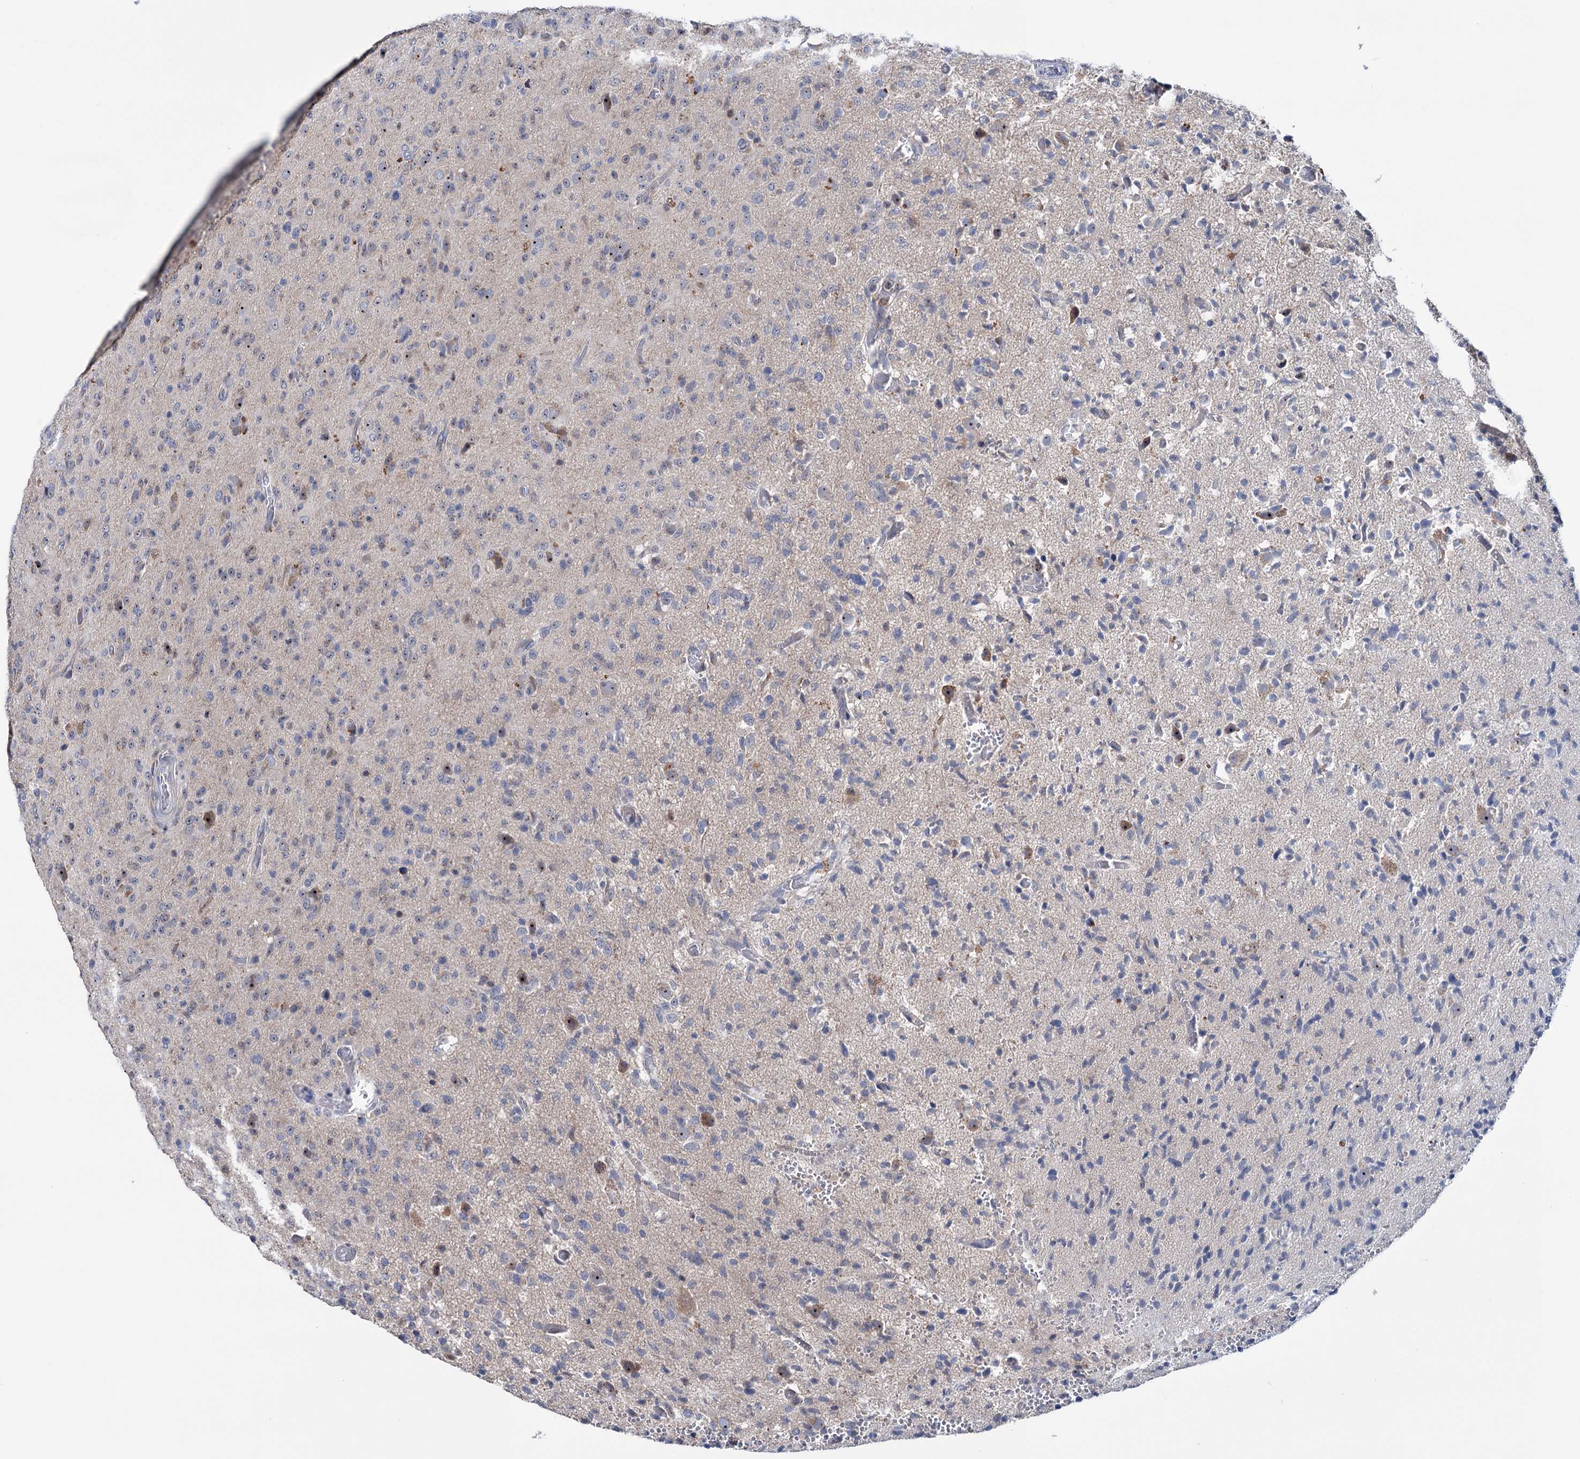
{"staining": {"intensity": "moderate", "quantity": "<25%", "location": "nuclear"}, "tissue": "glioma", "cell_type": "Tumor cells", "image_type": "cancer", "snomed": [{"axis": "morphology", "description": "Glioma, malignant, High grade"}, {"axis": "topography", "description": "Brain"}], "caption": "This micrograph demonstrates IHC staining of glioma, with low moderate nuclear staining in about <25% of tumor cells.", "gene": "HTR3B", "patient": {"sex": "female", "age": 57}}